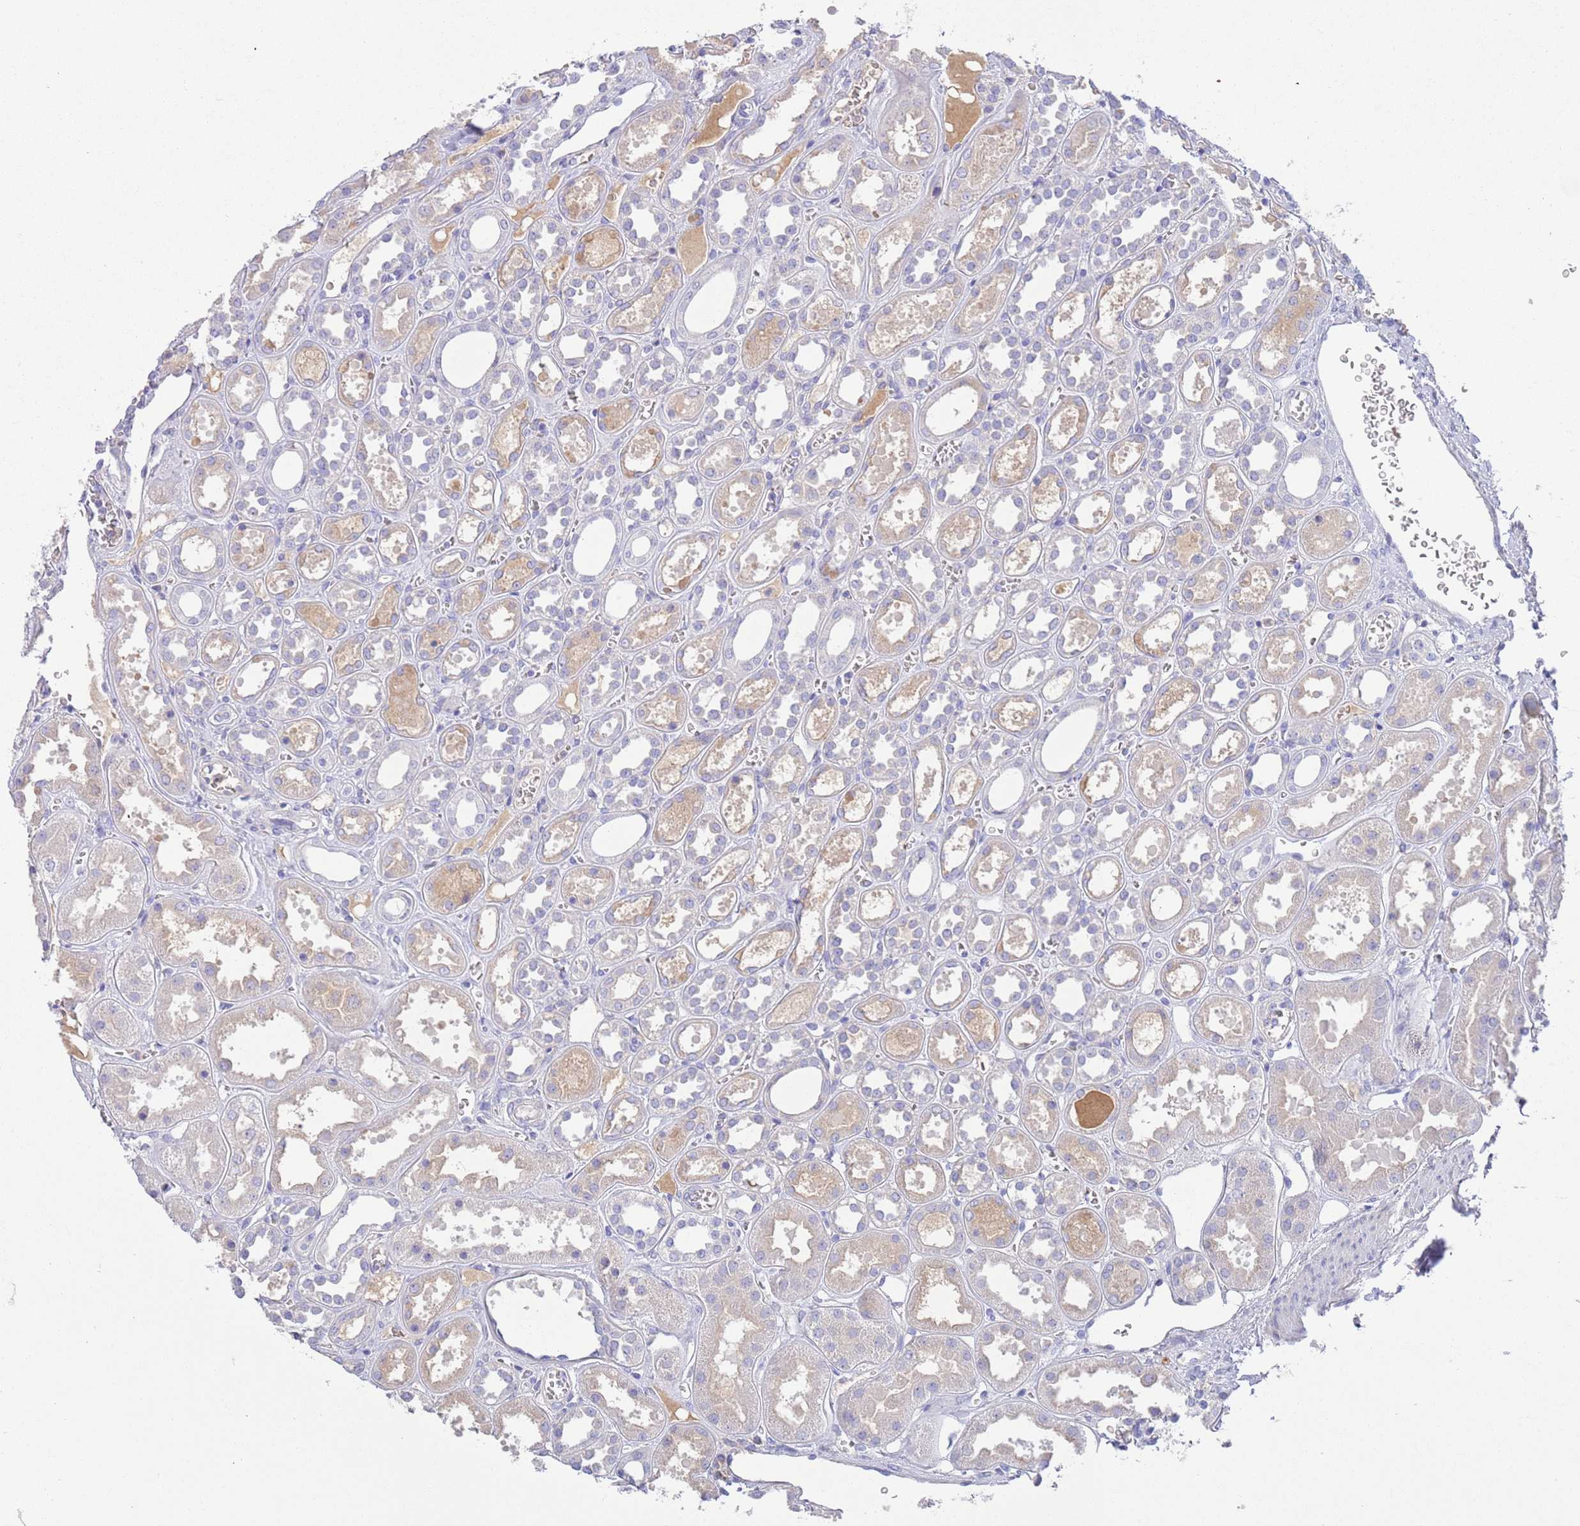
{"staining": {"intensity": "negative", "quantity": "none", "location": "none"}, "tissue": "kidney", "cell_type": "Cells in glomeruli", "image_type": "normal", "snomed": [{"axis": "morphology", "description": "Normal tissue, NOS"}, {"axis": "topography", "description": "Kidney"}], "caption": "Immunohistochemistry (IHC) histopathology image of benign human kidney stained for a protein (brown), which demonstrates no positivity in cells in glomeruli. Nuclei are stained in blue.", "gene": "IGFL4", "patient": {"sex": "female", "age": 41}}